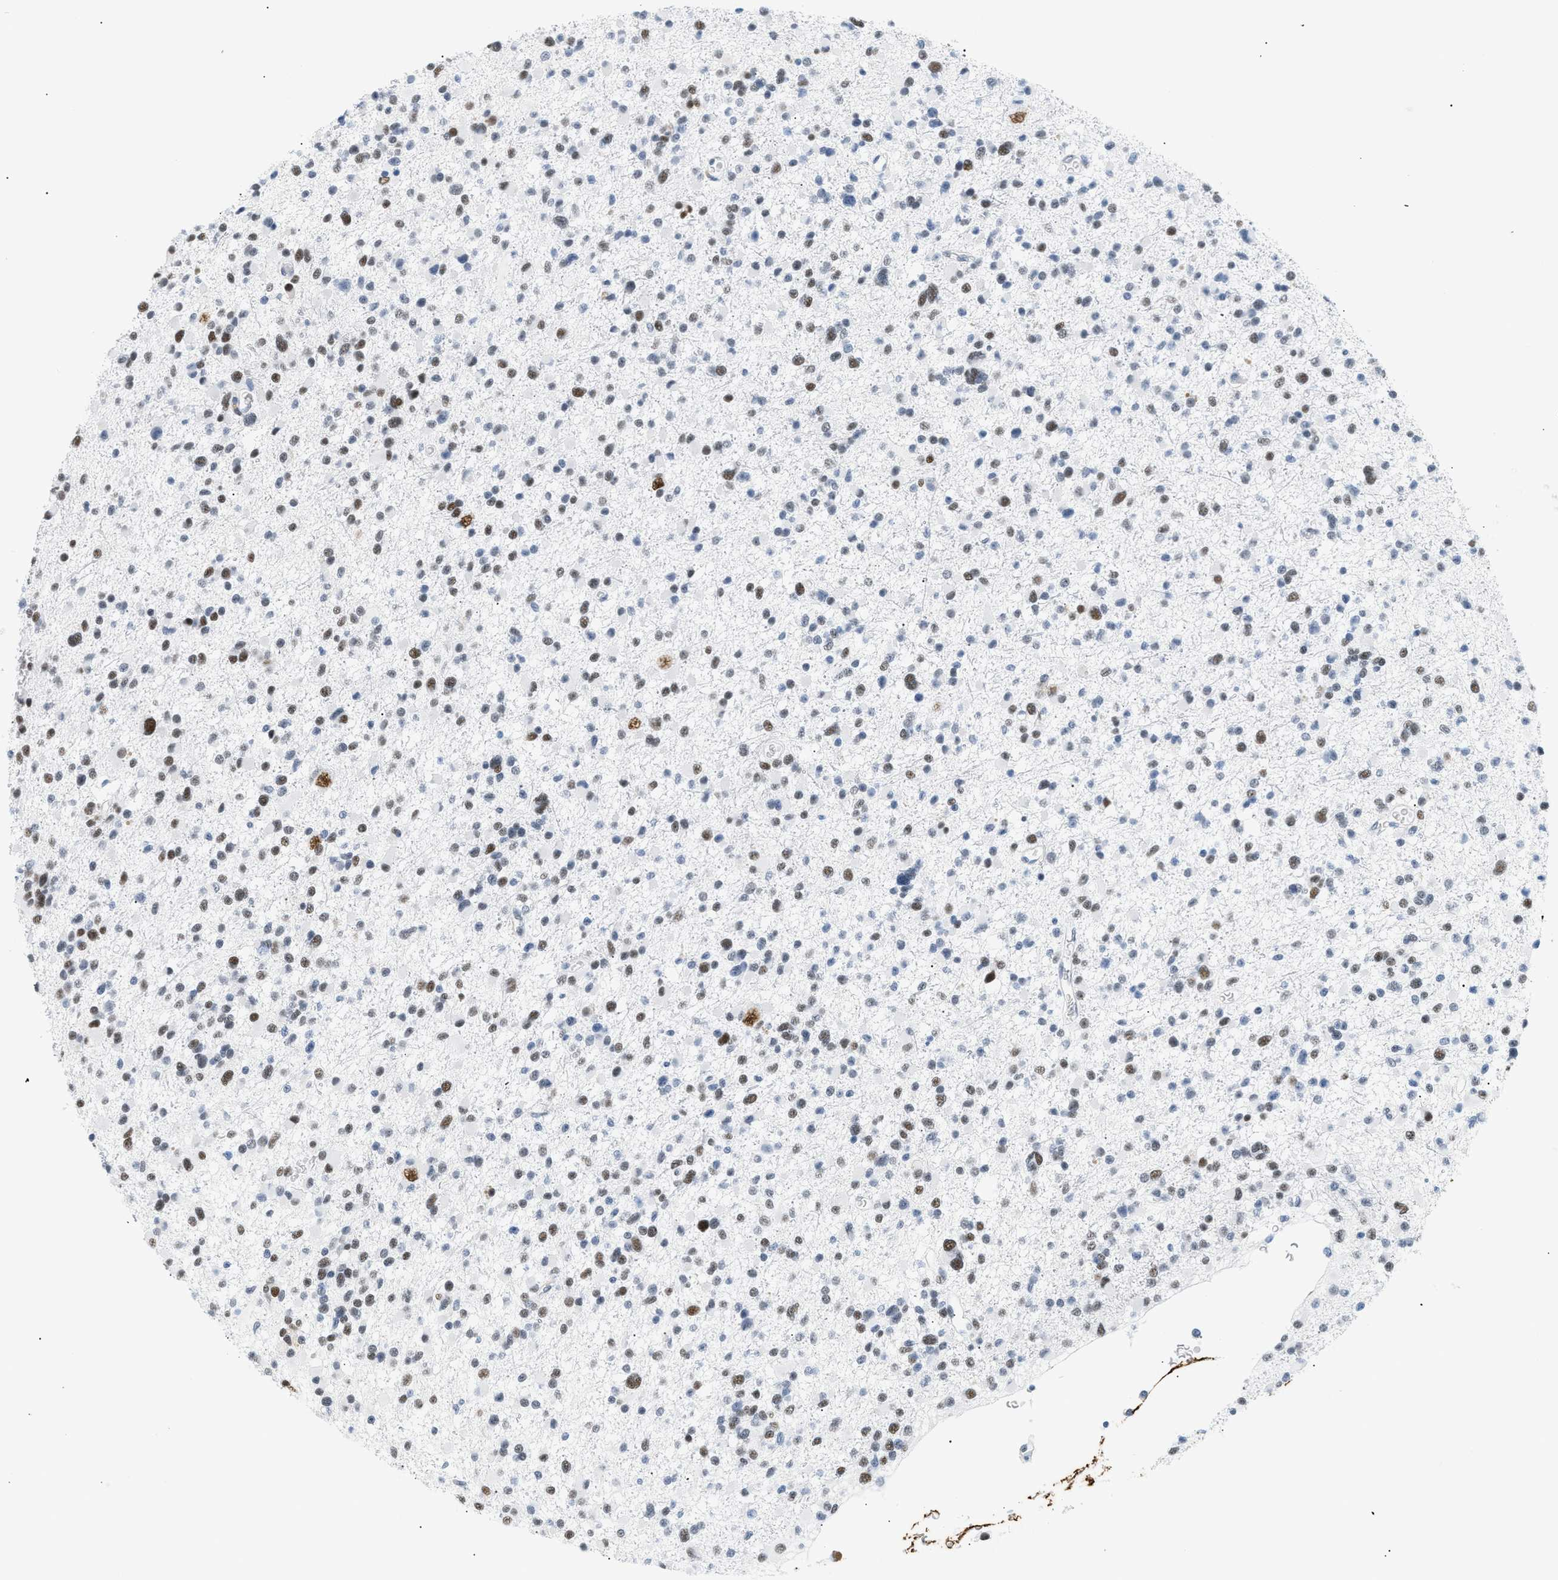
{"staining": {"intensity": "moderate", "quantity": "<25%", "location": "nuclear"}, "tissue": "glioma", "cell_type": "Tumor cells", "image_type": "cancer", "snomed": [{"axis": "morphology", "description": "Glioma, malignant, Low grade"}, {"axis": "topography", "description": "Brain"}], "caption": "Malignant glioma (low-grade) stained with DAB immunohistochemistry exhibits low levels of moderate nuclear expression in approximately <25% of tumor cells.", "gene": "ELN", "patient": {"sex": "female", "age": 22}}